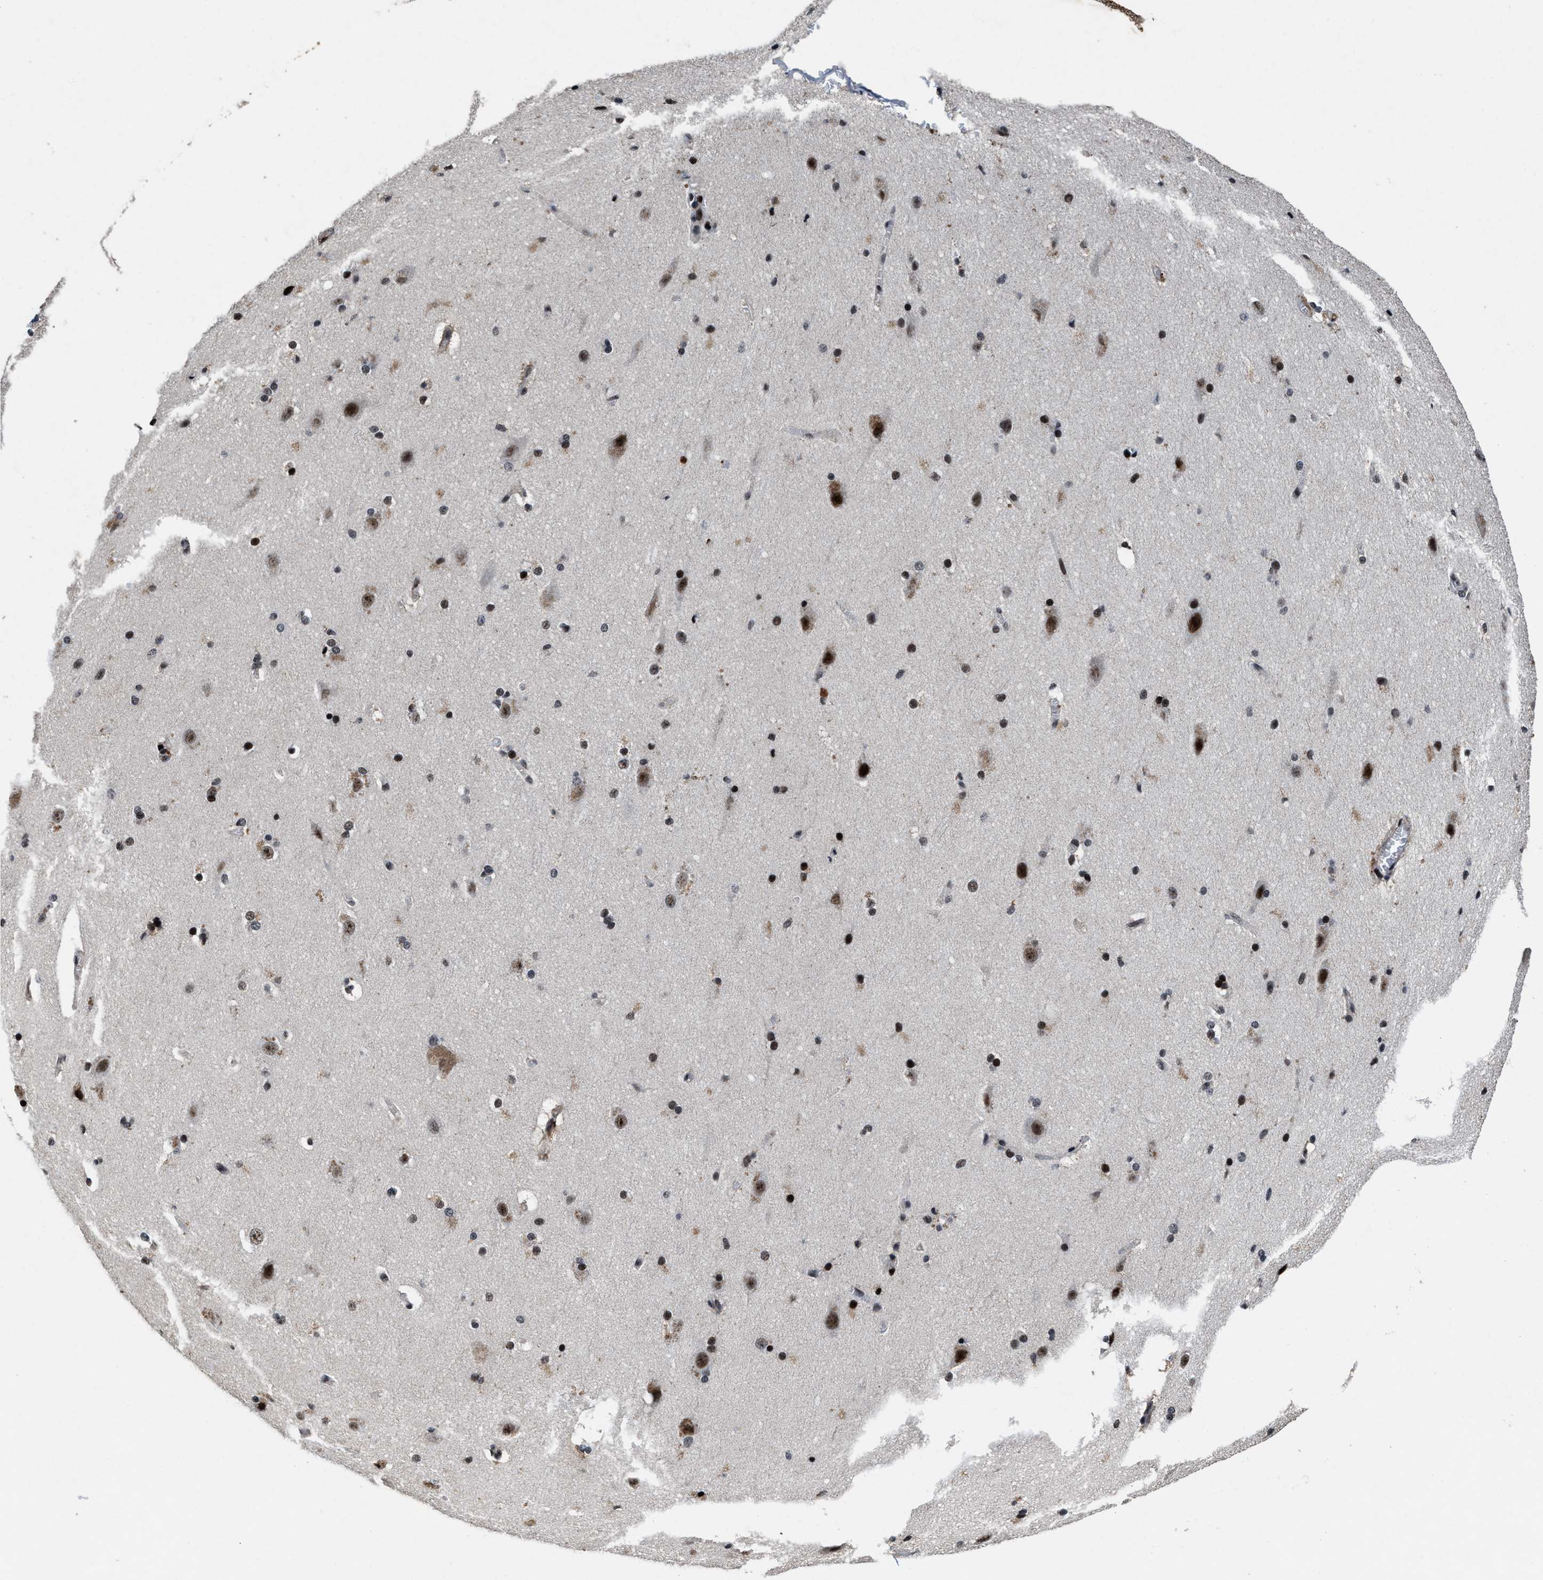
{"staining": {"intensity": "weak", "quantity": "25%-75%", "location": "nuclear"}, "tissue": "cerebral cortex", "cell_type": "Endothelial cells", "image_type": "normal", "snomed": [{"axis": "morphology", "description": "Normal tissue, NOS"}, {"axis": "topography", "description": "Cerebral cortex"}, {"axis": "topography", "description": "Hippocampus"}], "caption": "Human cerebral cortex stained with a brown dye exhibits weak nuclear positive staining in about 25%-75% of endothelial cells.", "gene": "ZNF233", "patient": {"sex": "female", "age": 19}}